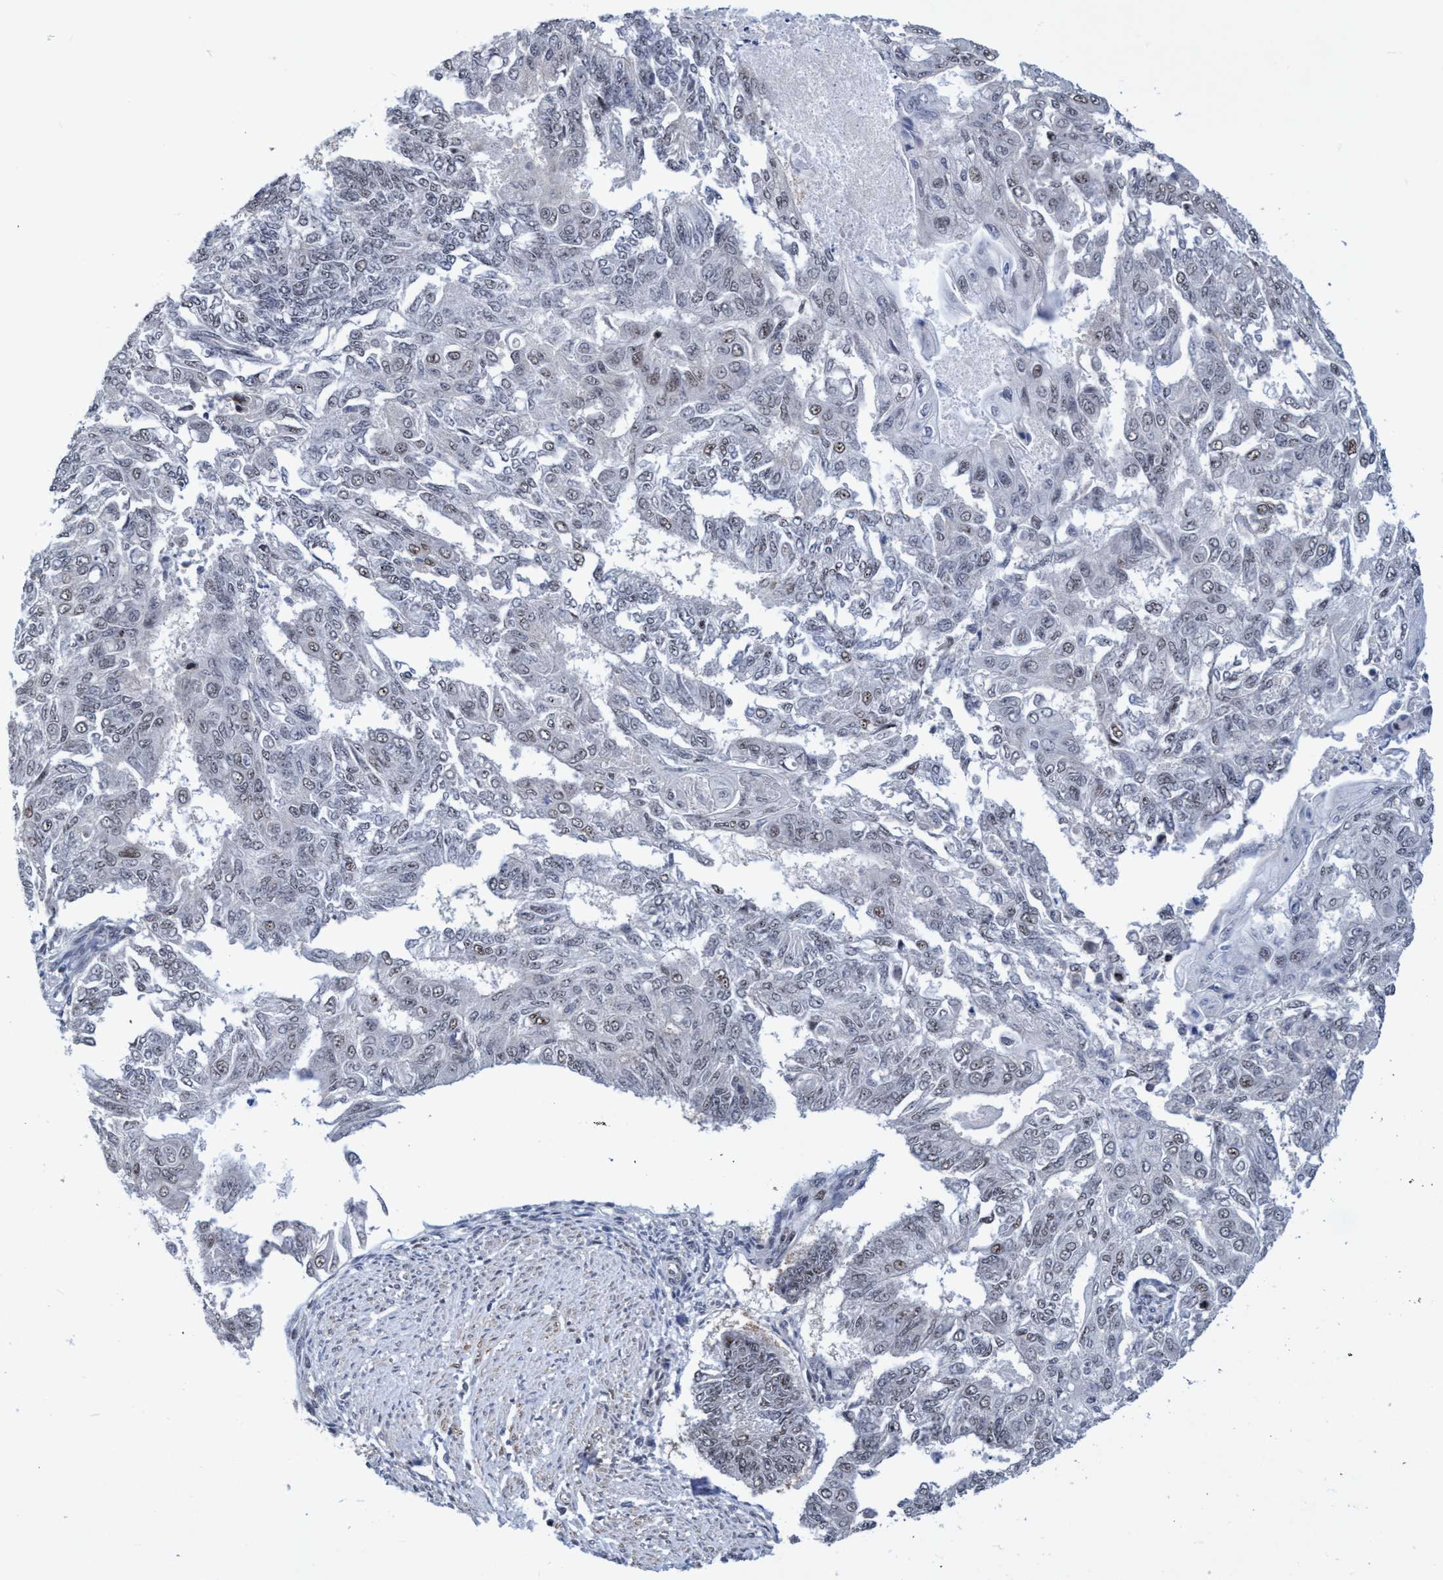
{"staining": {"intensity": "weak", "quantity": "<25%", "location": "nuclear"}, "tissue": "endometrial cancer", "cell_type": "Tumor cells", "image_type": "cancer", "snomed": [{"axis": "morphology", "description": "Adenocarcinoma, NOS"}, {"axis": "topography", "description": "Endometrium"}], "caption": "Protein analysis of endometrial adenocarcinoma reveals no significant staining in tumor cells.", "gene": "C9orf78", "patient": {"sex": "female", "age": 32}}